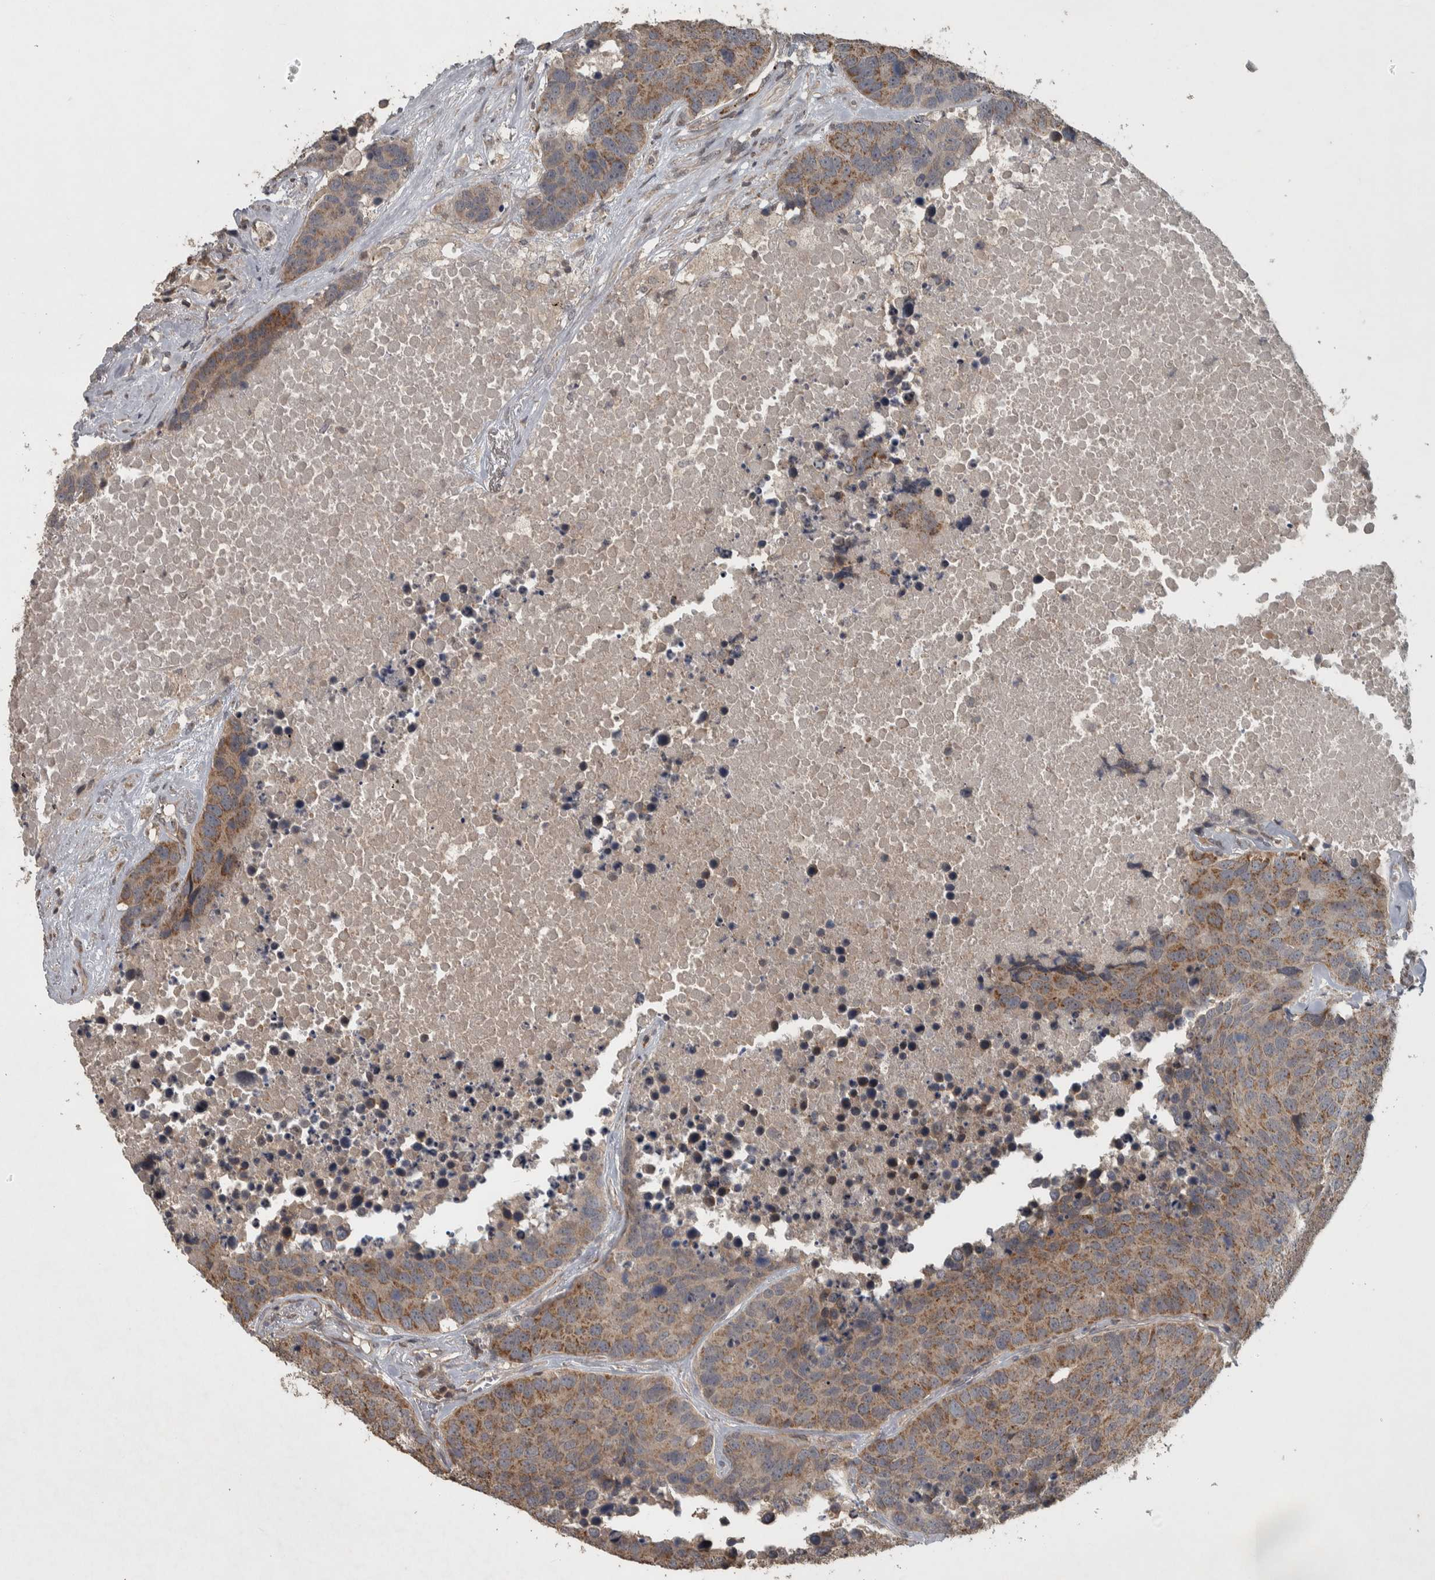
{"staining": {"intensity": "moderate", "quantity": ">75%", "location": "cytoplasmic/membranous"}, "tissue": "carcinoid", "cell_type": "Tumor cells", "image_type": "cancer", "snomed": [{"axis": "morphology", "description": "Carcinoid, malignant, NOS"}, {"axis": "topography", "description": "Lung"}], "caption": "Tumor cells show medium levels of moderate cytoplasmic/membranous positivity in about >75% of cells in human carcinoid. (brown staining indicates protein expression, while blue staining denotes nuclei).", "gene": "ERAL1", "patient": {"sex": "male", "age": 60}}